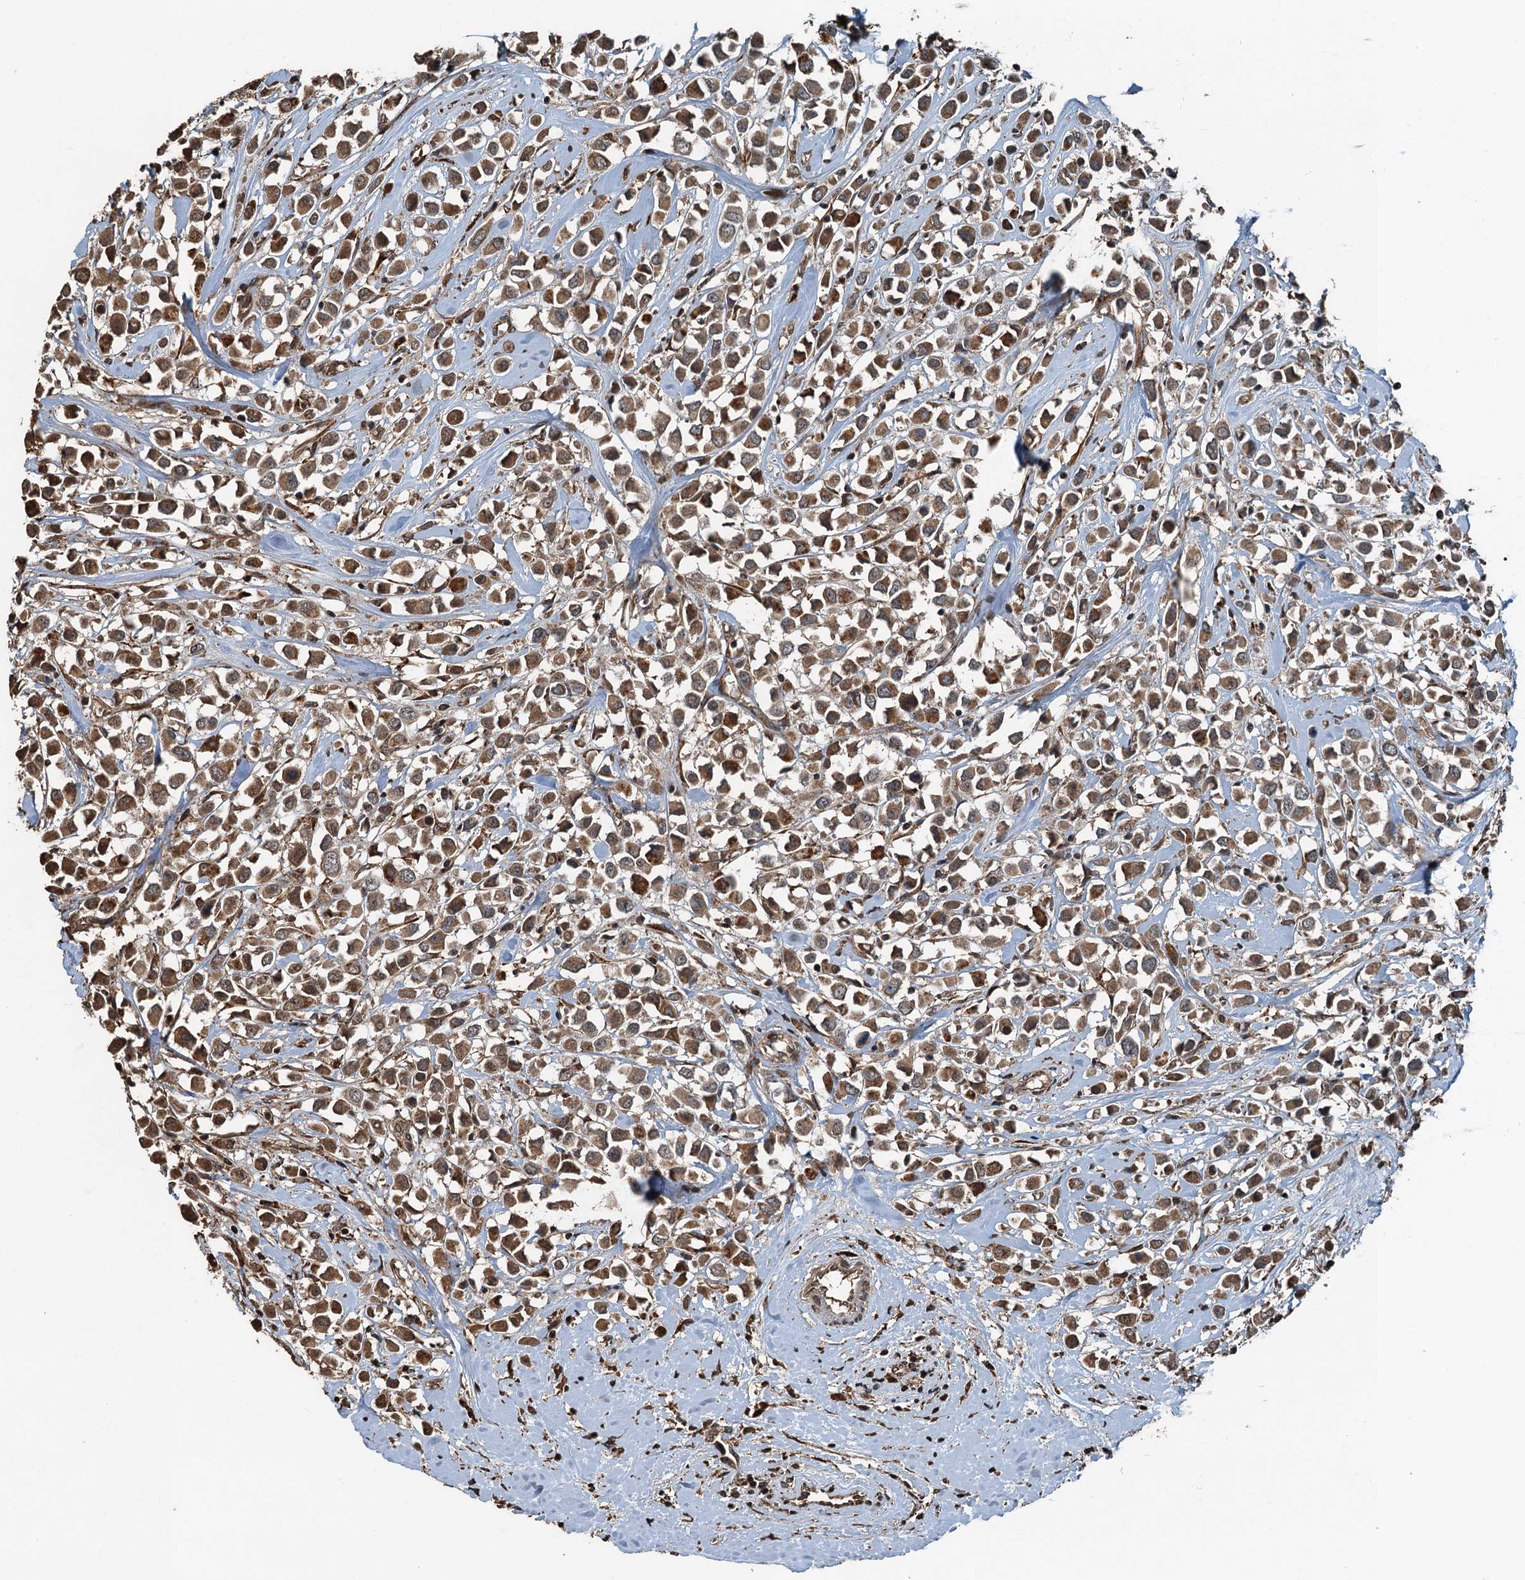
{"staining": {"intensity": "moderate", "quantity": ">75%", "location": "cytoplasmic/membranous"}, "tissue": "breast cancer", "cell_type": "Tumor cells", "image_type": "cancer", "snomed": [{"axis": "morphology", "description": "Duct carcinoma"}, {"axis": "topography", "description": "Breast"}], "caption": "About >75% of tumor cells in human invasive ductal carcinoma (breast) exhibit moderate cytoplasmic/membranous protein positivity as visualized by brown immunohistochemical staining.", "gene": "TCTN1", "patient": {"sex": "female", "age": 61}}